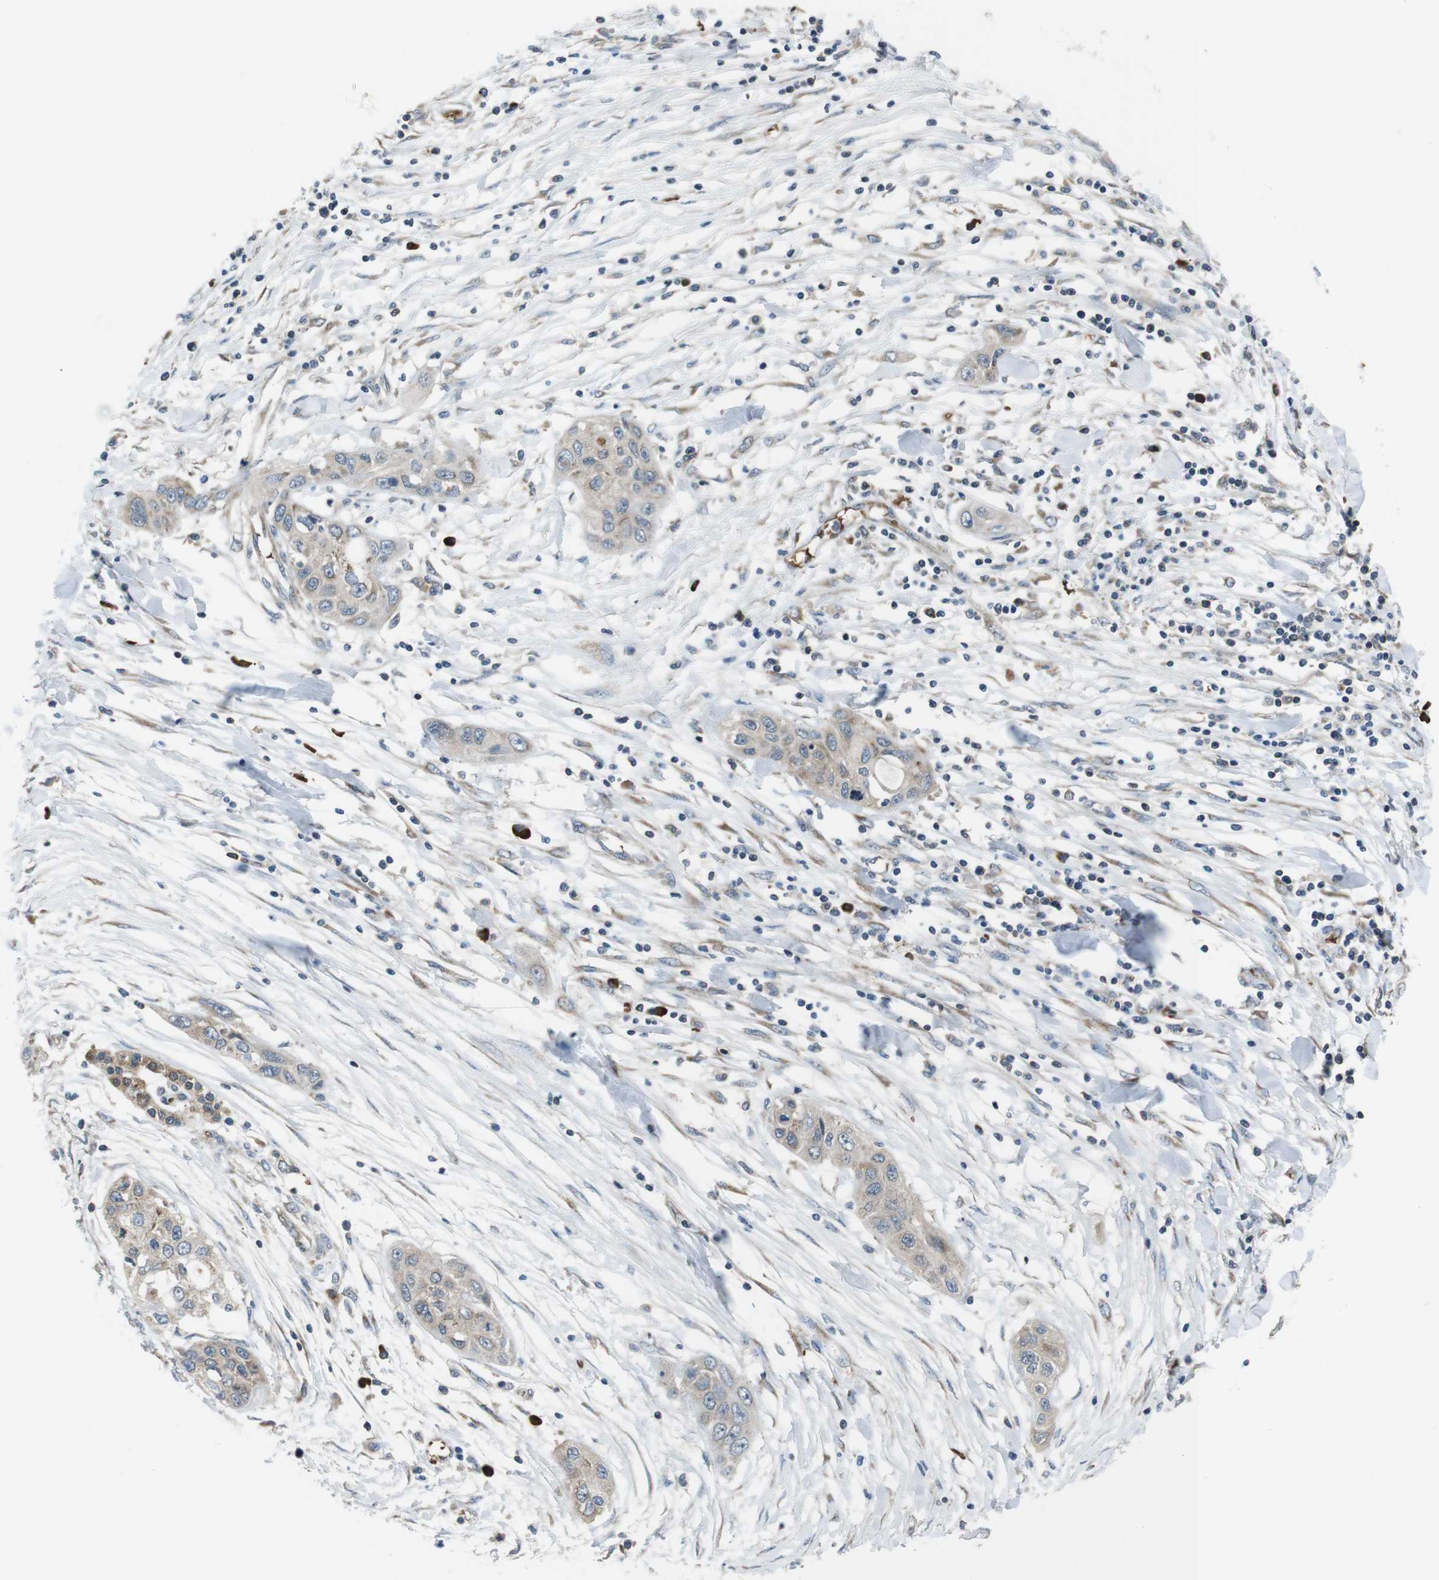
{"staining": {"intensity": "weak", "quantity": "<25%", "location": "cytoplasmic/membranous"}, "tissue": "pancreatic cancer", "cell_type": "Tumor cells", "image_type": "cancer", "snomed": [{"axis": "morphology", "description": "Adenocarcinoma, NOS"}, {"axis": "topography", "description": "Pancreas"}], "caption": "DAB (3,3'-diaminobenzidine) immunohistochemical staining of pancreatic cancer (adenocarcinoma) demonstrates no significant staining in tumor cells.", "gene": "SSR3", "patient": {"sex": "female", "age": 70}}